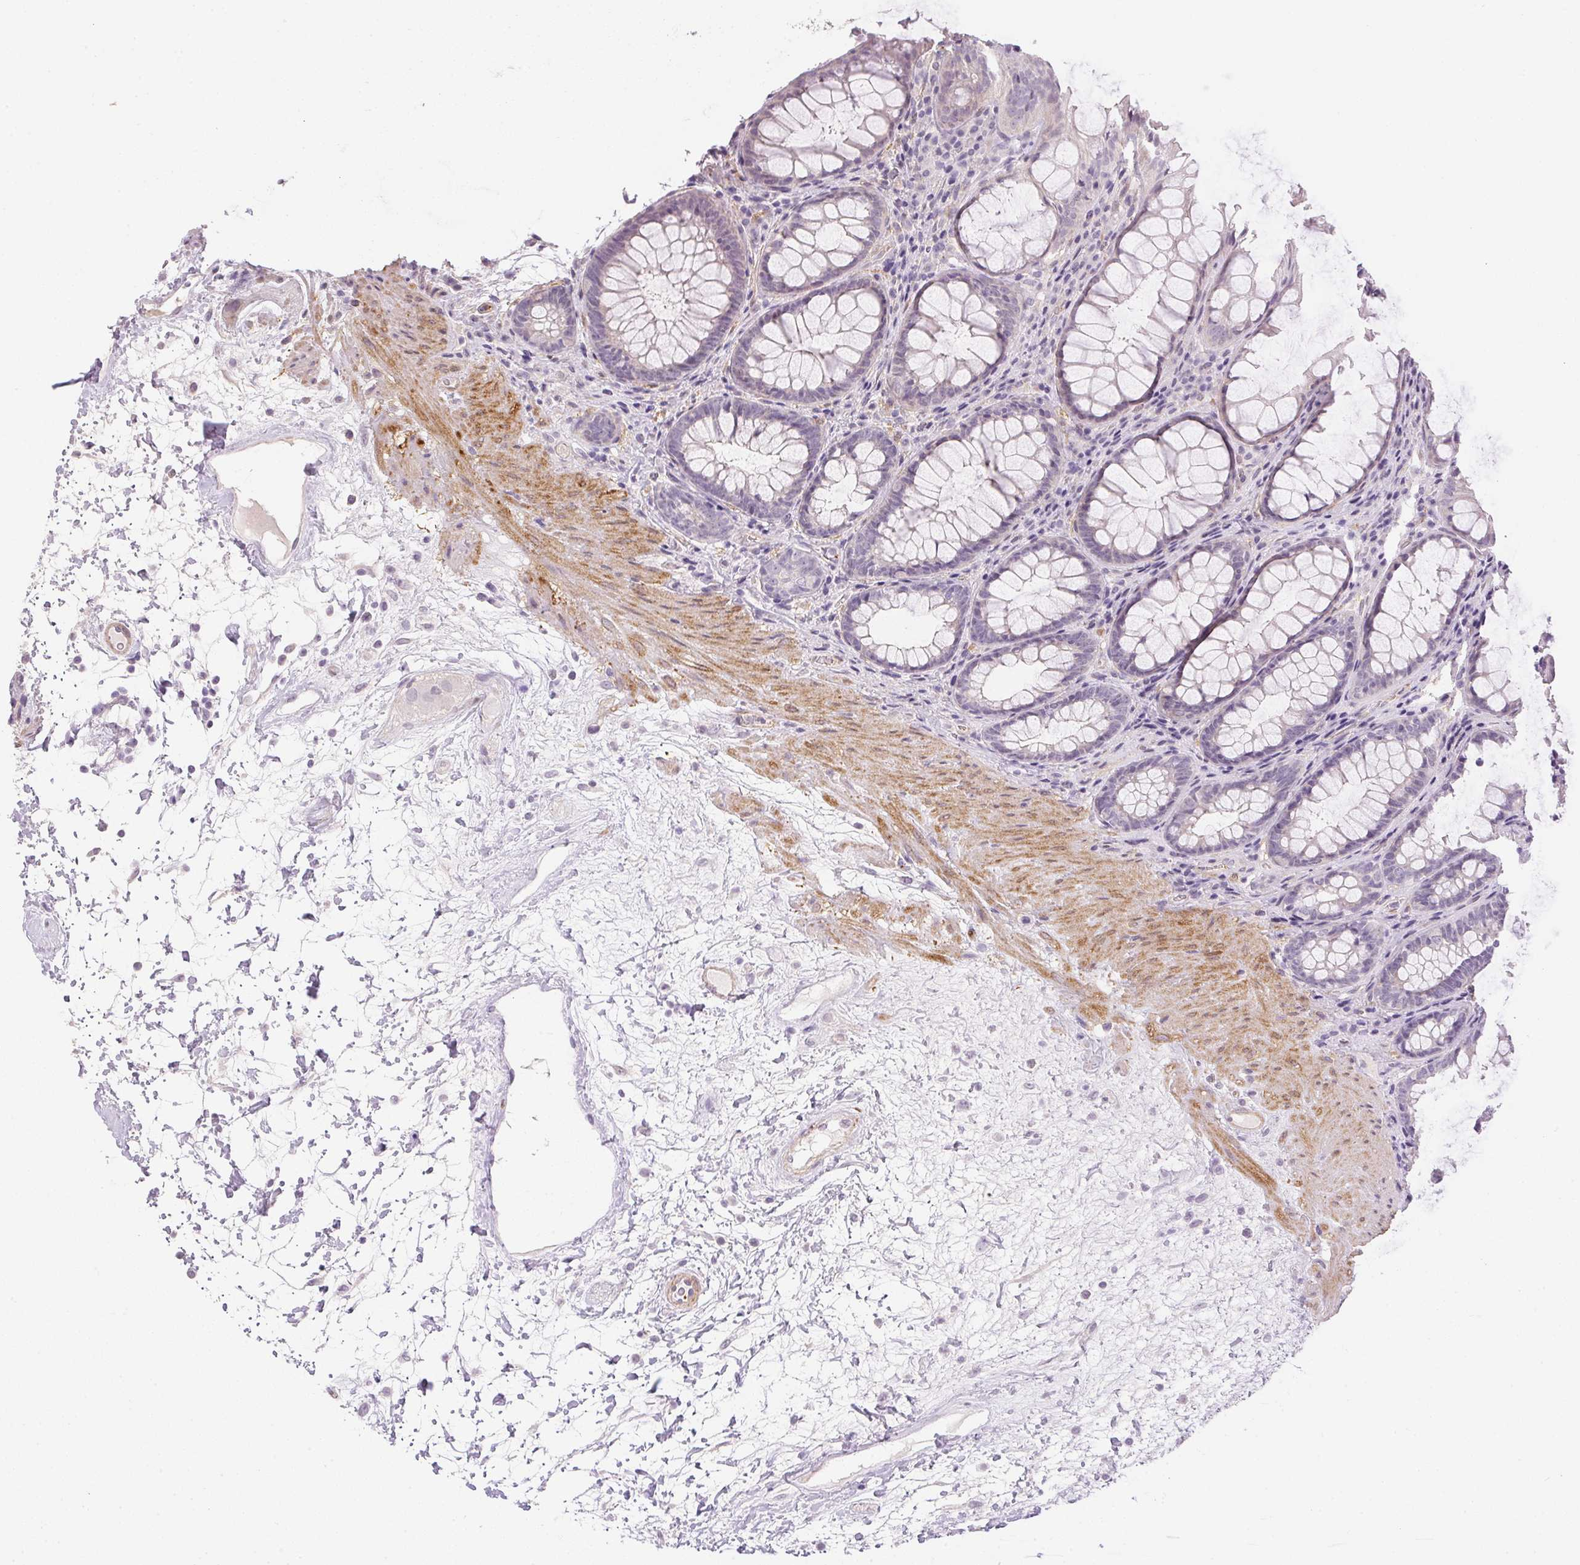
{"staining": {"intensity": "negative", "quantity": "none", "location": "none"}, "tissue": "rectum", "cell_type": "Glandular cells", "image_type": "normal", "snomed": [{"axis": "morphology", "description": "Normal tissue, NOS"}, {"axis": "topography", "description": "Rectum"}], "caption": "Protein analysis of unremarkable rectum reveals no significant expression in glandular cells.", "gene": "PRL", "patient": {"sex": "male", "age": 72}}